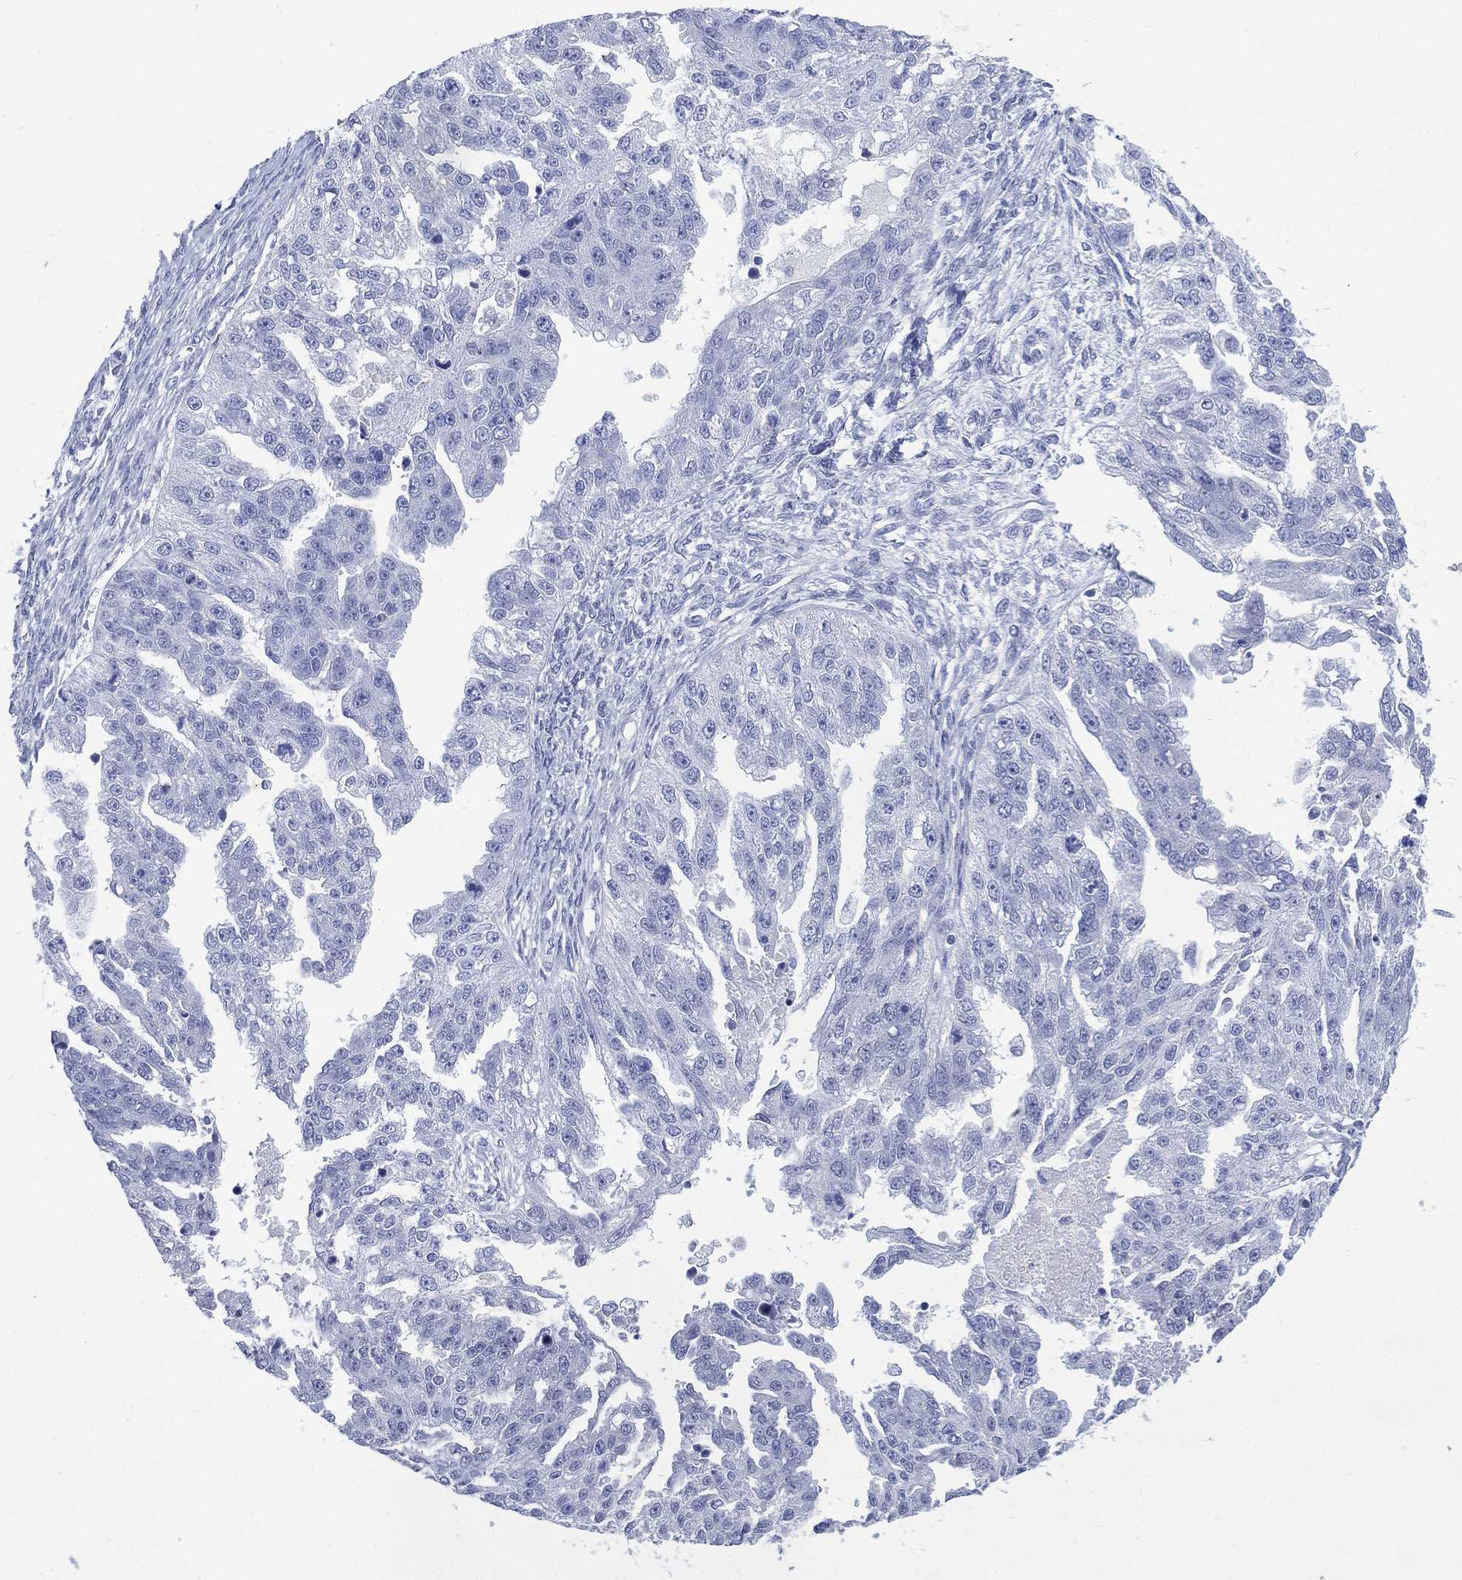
{"staining": {"intensity": "negative", "quantity": "none", "location": "none"}, "tissue": "ovarian cancer", "cell_type": "Tumor cells", "image_type": "cancer", "snomed": [{"axis": "morphology", "description": "Cystadenocarcinoma, serous, NOS"}, {"axis": "topography", "description": "Ovary"}], "caption": "DAB (3,3'-diaminobenzidine) immunohistochemical staining of ovarian cancer shows no significant expression in tumor cells.", "gene": "TMEM247", "patient": {"sex": "female", "age": 58}}